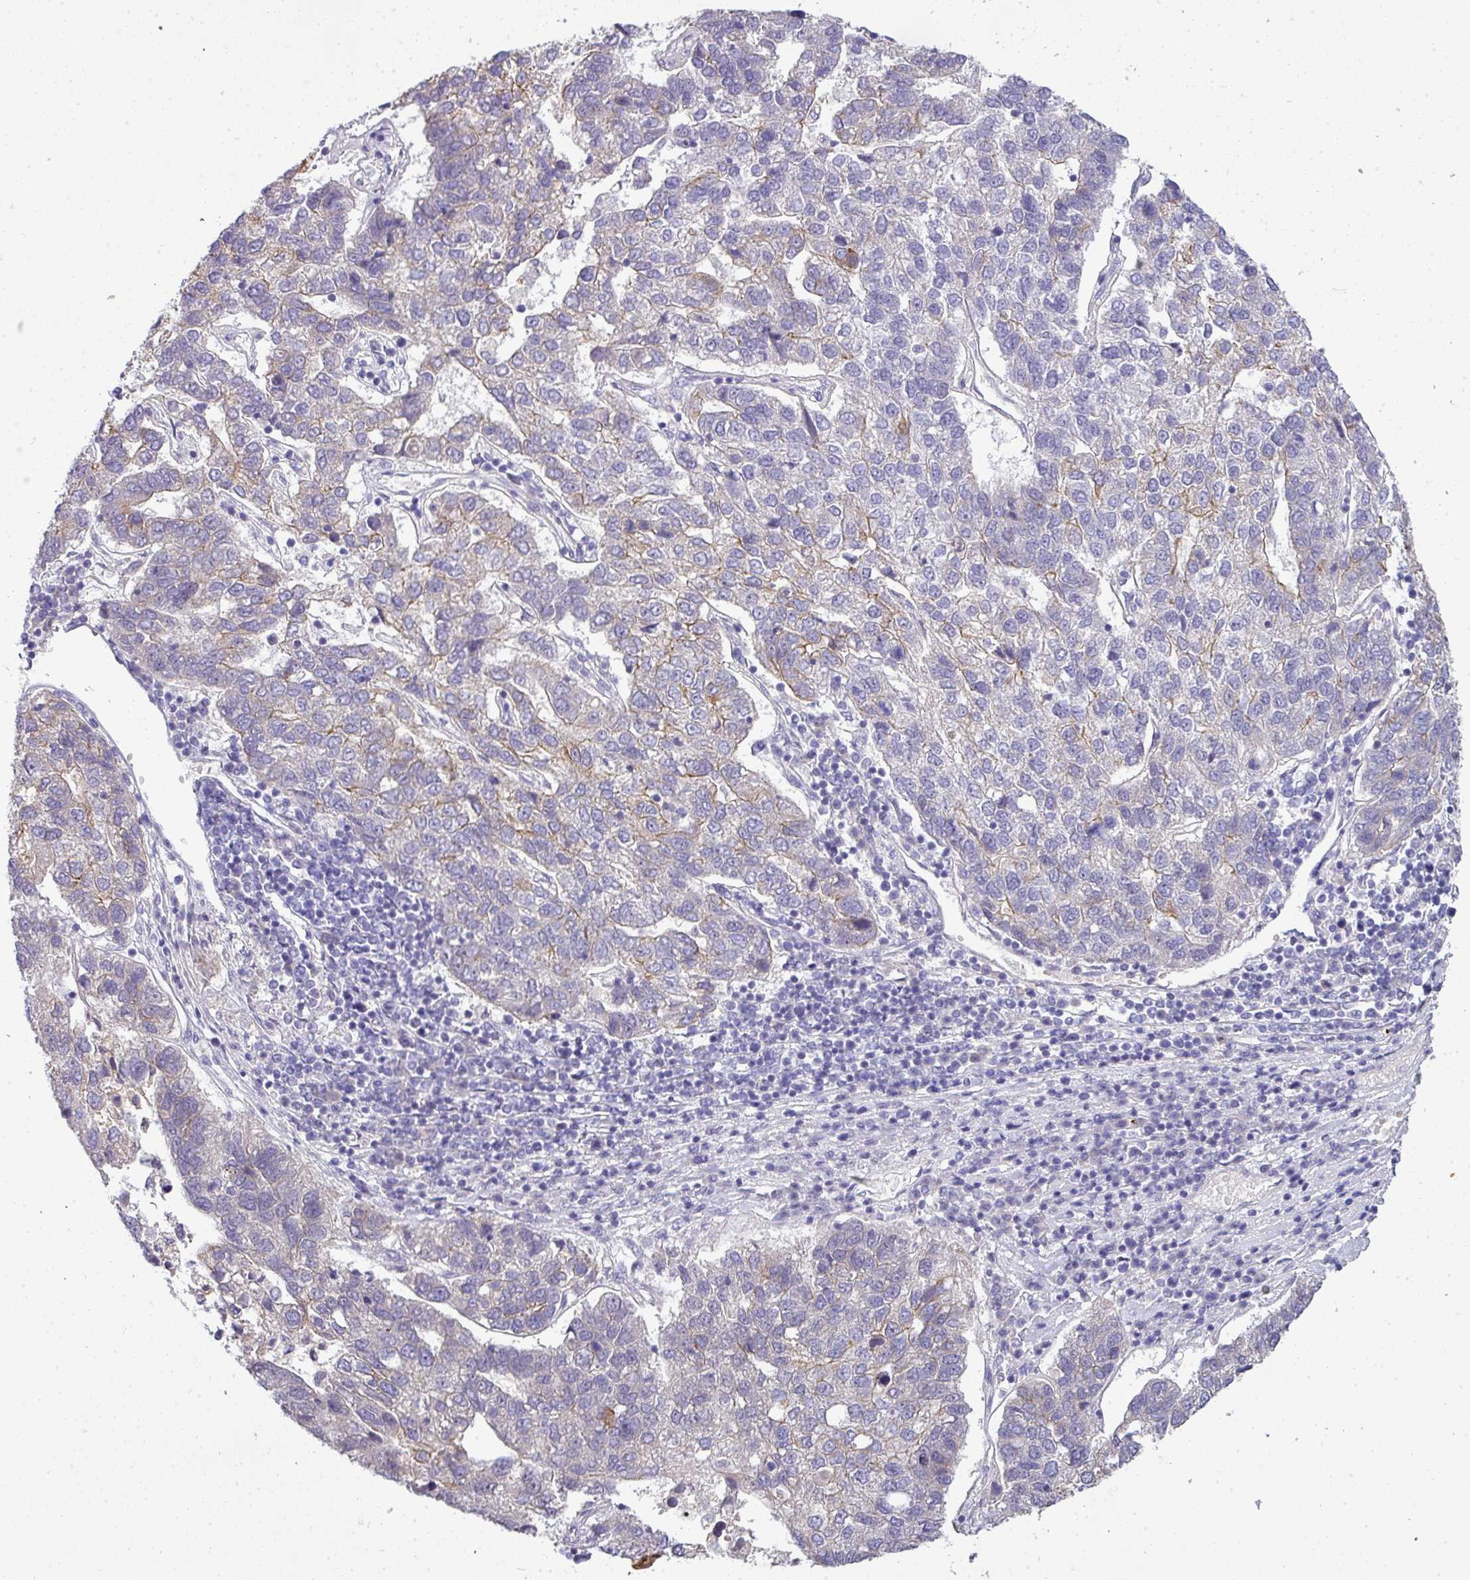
{"staining": {"intensity": "moderate", "quantity": "<25%", "location": "cytoplasmic/membranous"}, "tissue": "pancreatic cancer", "cell_type": "Tumor cells", "image_type": "cancer", "snomed": [{"axis": "morphology", "description": "Adenocarcinoma, NOS"}, {"axis": "topography", "description": "Pancreas"}], "caption": "Adenocarcinoma (pancreatic) stained with a protein marker demonstrates moderate staining in tumor cells.", "gene": "ASXL3", "patient": {"sex": "female", "age": 61}}